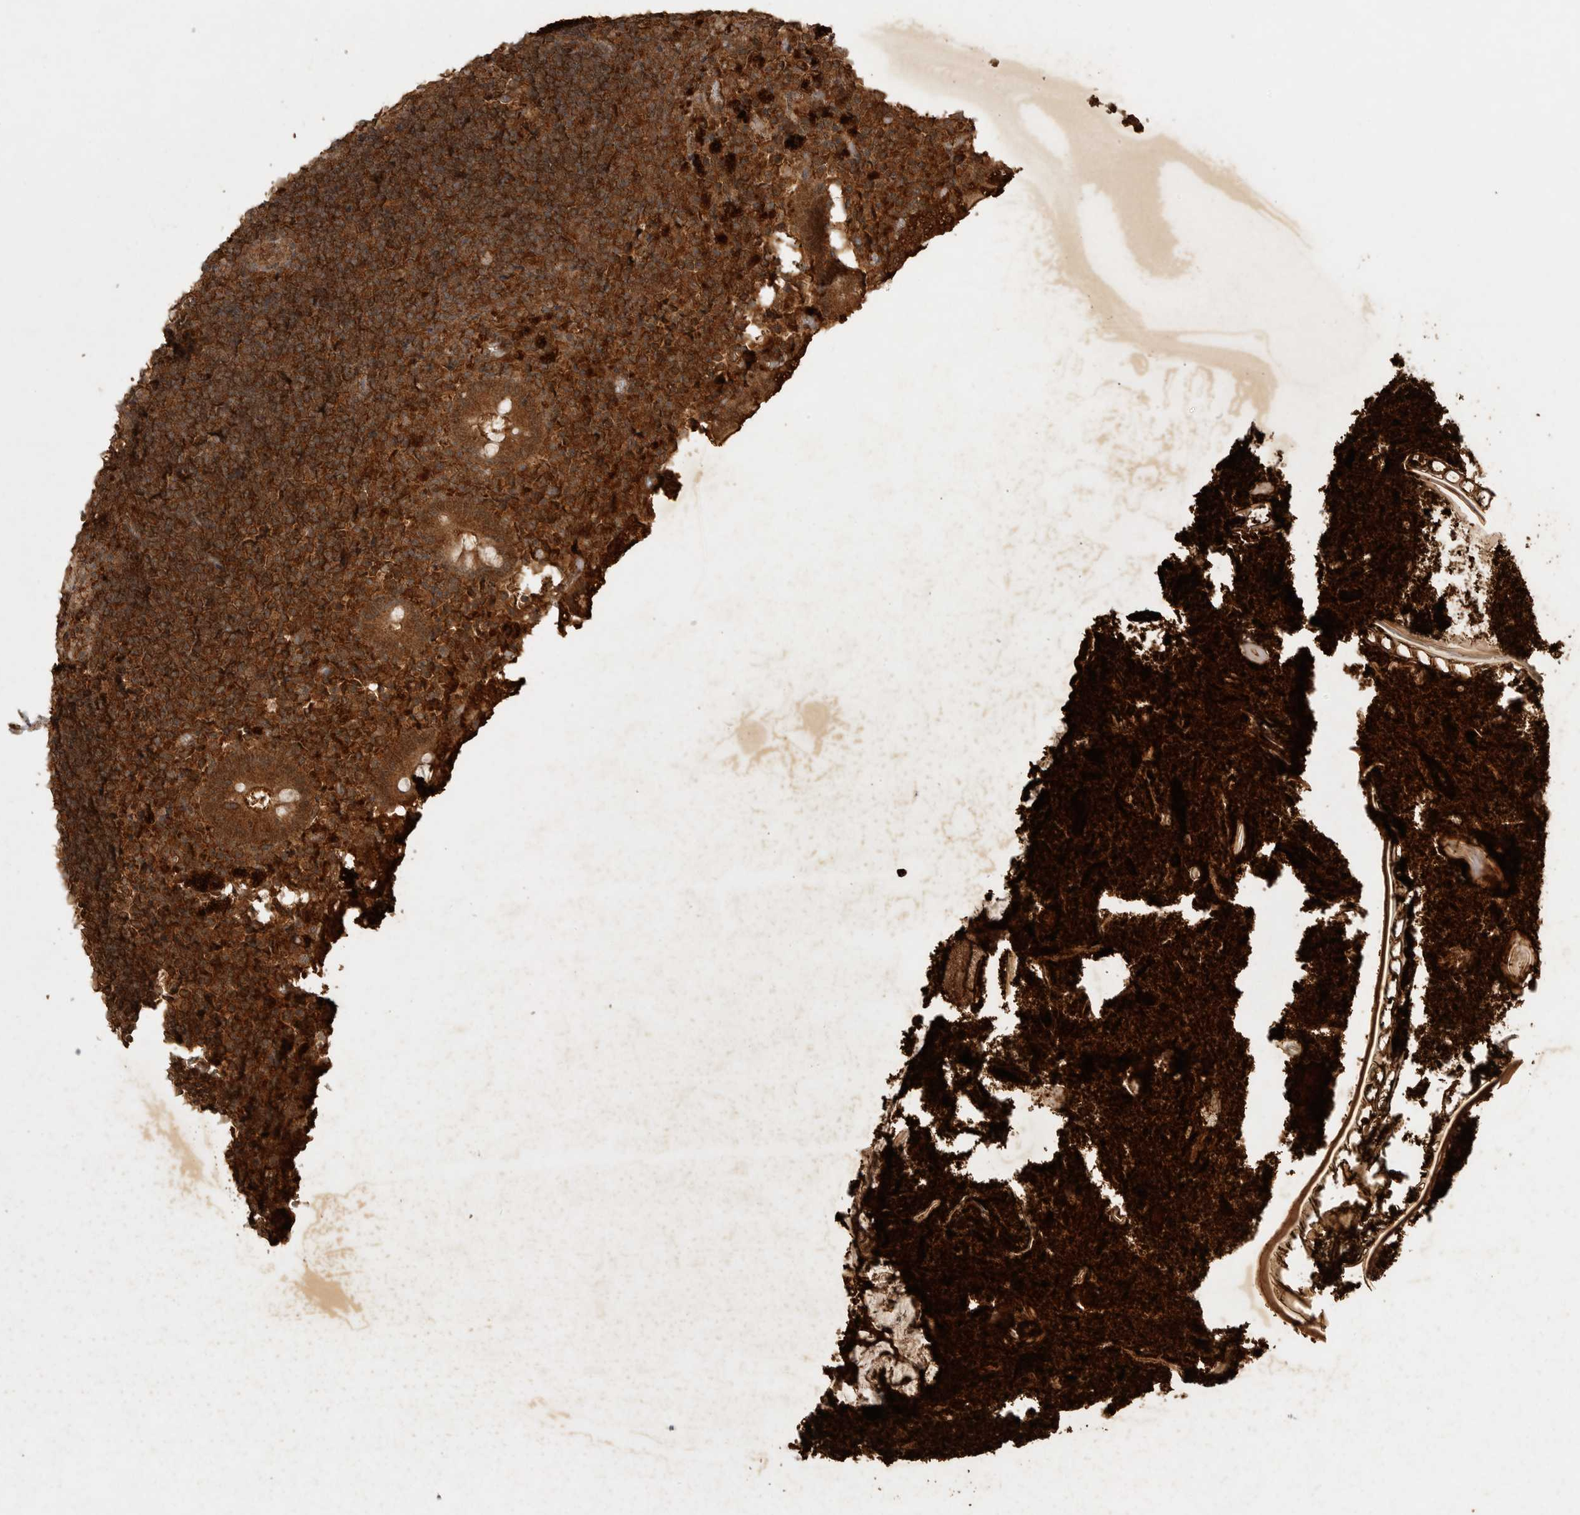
{"staining": {"intensity": "strong", "quantity": "25%-75%", "location": "cytoplasmic/membranous,nuclear"}, "tissue": "appendix", "cell_type": "Glandular cells", "image_type": "normal", "snomed": [{"axis": "morphology", "description": "Normal tissue, NOS"}, {"axis": "topography", "description": "Appendix"}], "caption": "Approximately 25%-75% of glandular cells in benign human appendix exhibit strong cytoplasmic/membranous,nuclear protein positivity as visualized by brown immunohistochemical staining.", "gene": "ICOSLG", "patient": {"sex": "female", "age": 17}}